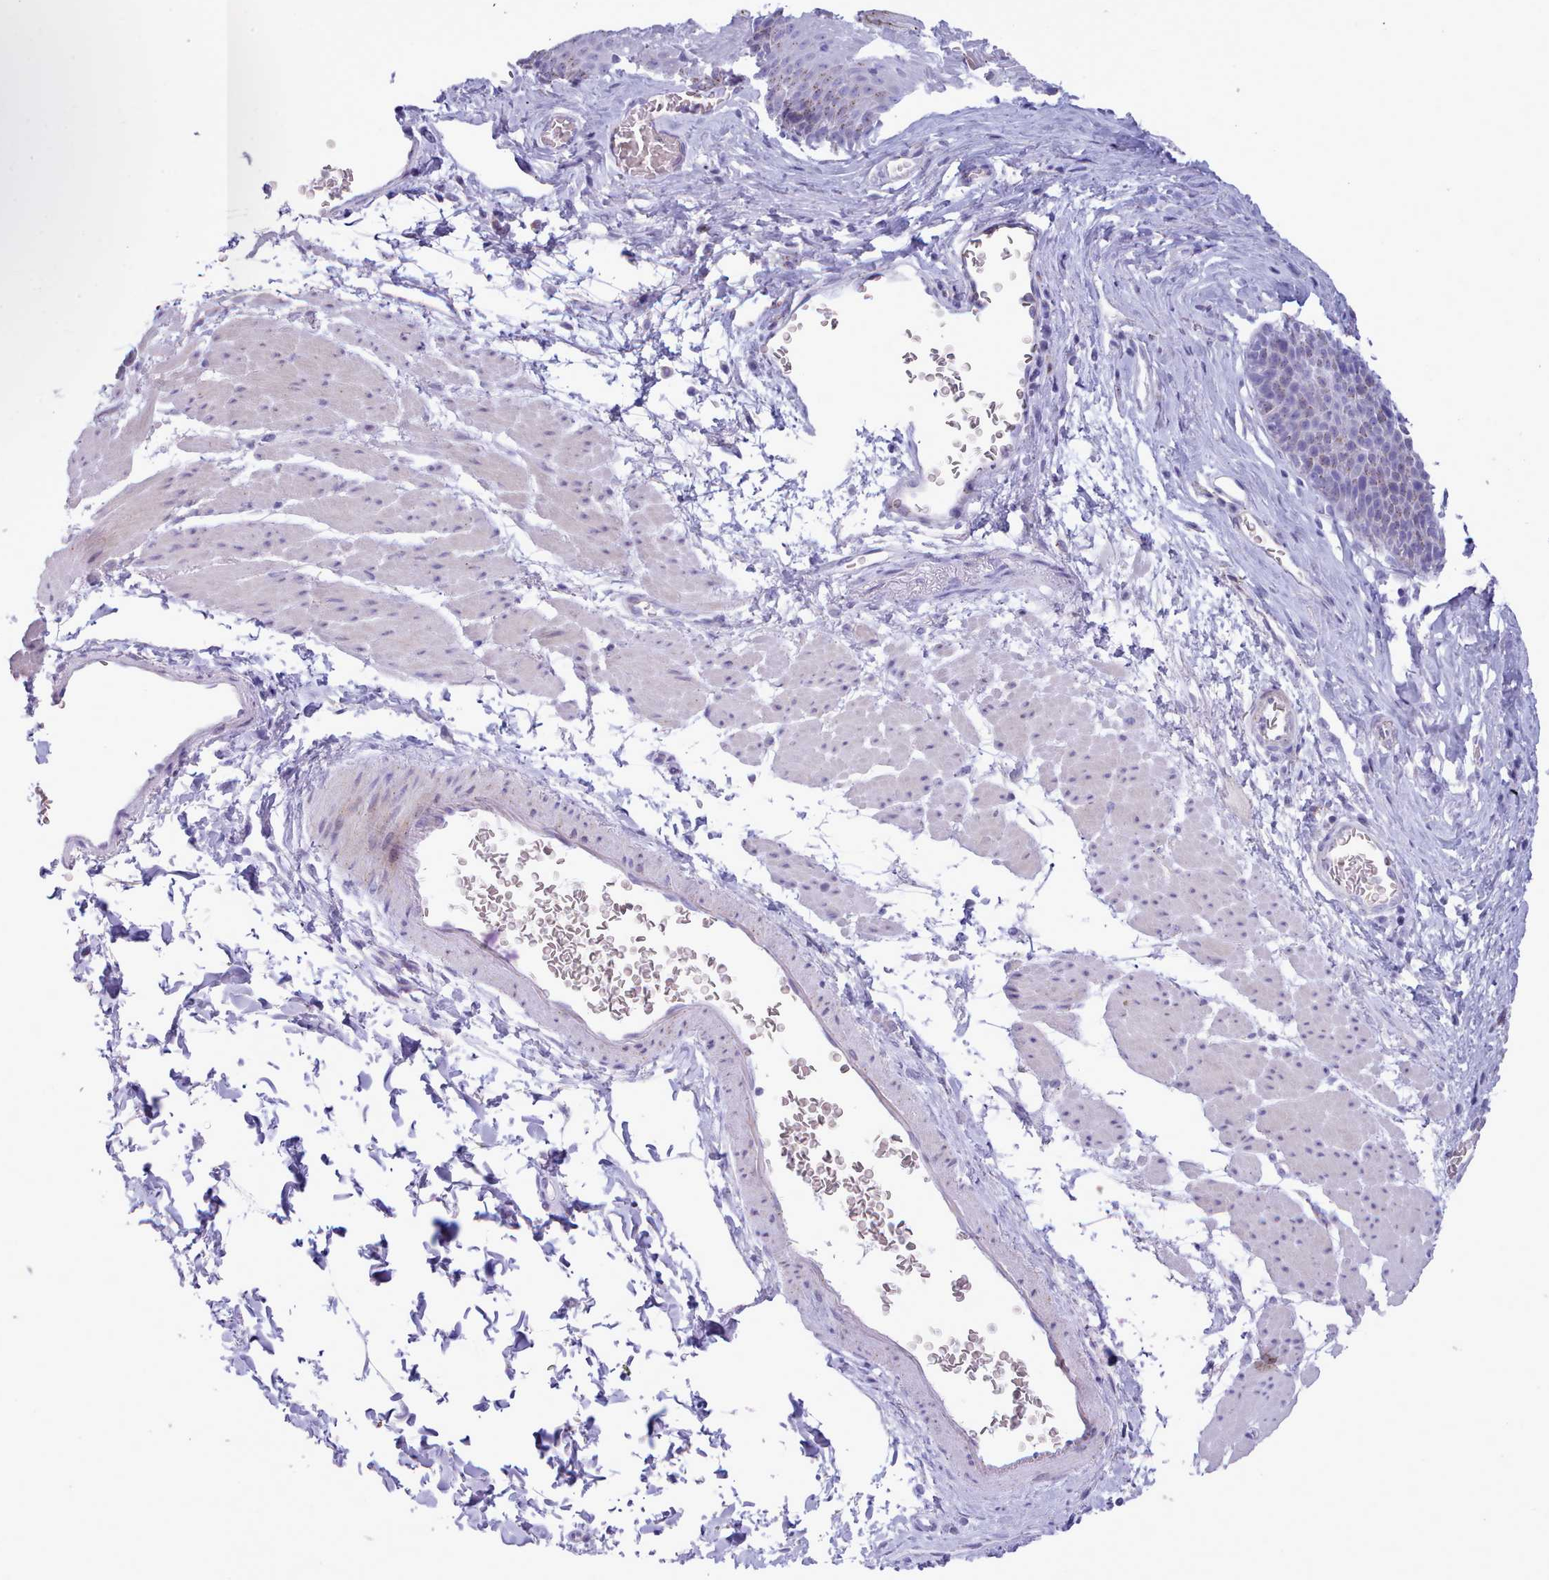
{"staining": {"intensity": "weak", "quantity": "<25%", "location": "cytoplasmic/membranous"}, "tissue": "esophagus", "cell_type": "Squamous epithelial cells", "image_type": "normal", "snomed": [{"axis": "morphology", "description": "Normal tissue, NOS"}, {"axis": "topography", "description": "Esophagus"}], "caption": "Immunohistochemical staining of normal esophagus shows no significant positivity in squamous epithelial cells.", "gene": "NKX1", "patient": {"sex": "female", "age": 66}}